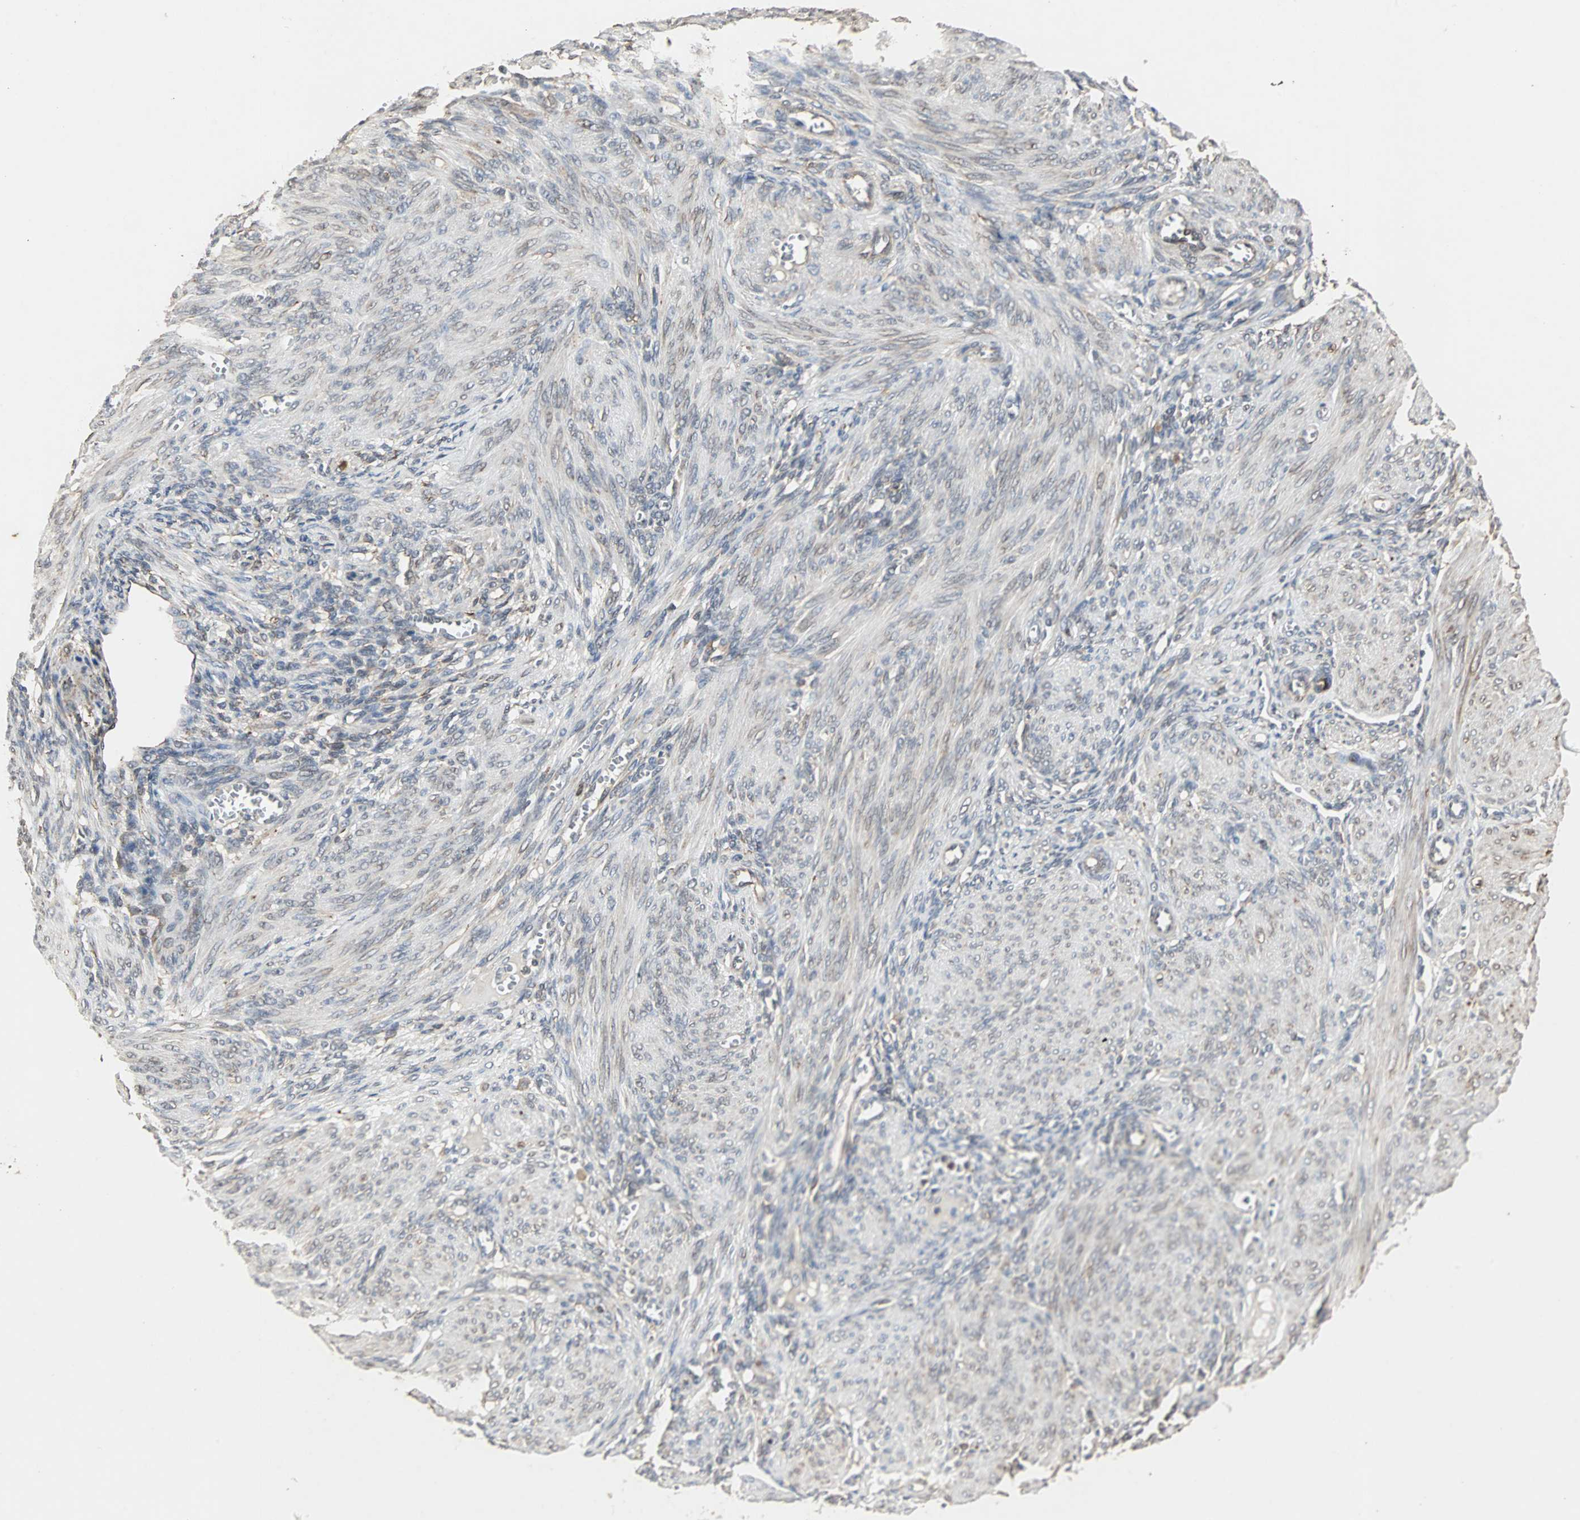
{"staining": {"intensity": "negative", "quantity": "none", "location": "none"}, "tissue": "endometrium", "cell_type": "Cells in endometrial stroma", "image_type": "normal", "snomed": [{"axis": "morphology", "description": "Normal tissue, NOS"}, {"axis": "topography", "description": "Endometrium"}], "caption": "Cells in endometrial stroma show no significant protein staining in benign endometrium.", "gene": "TRPV4", "patient": {"sex": "female", "age": 72}}